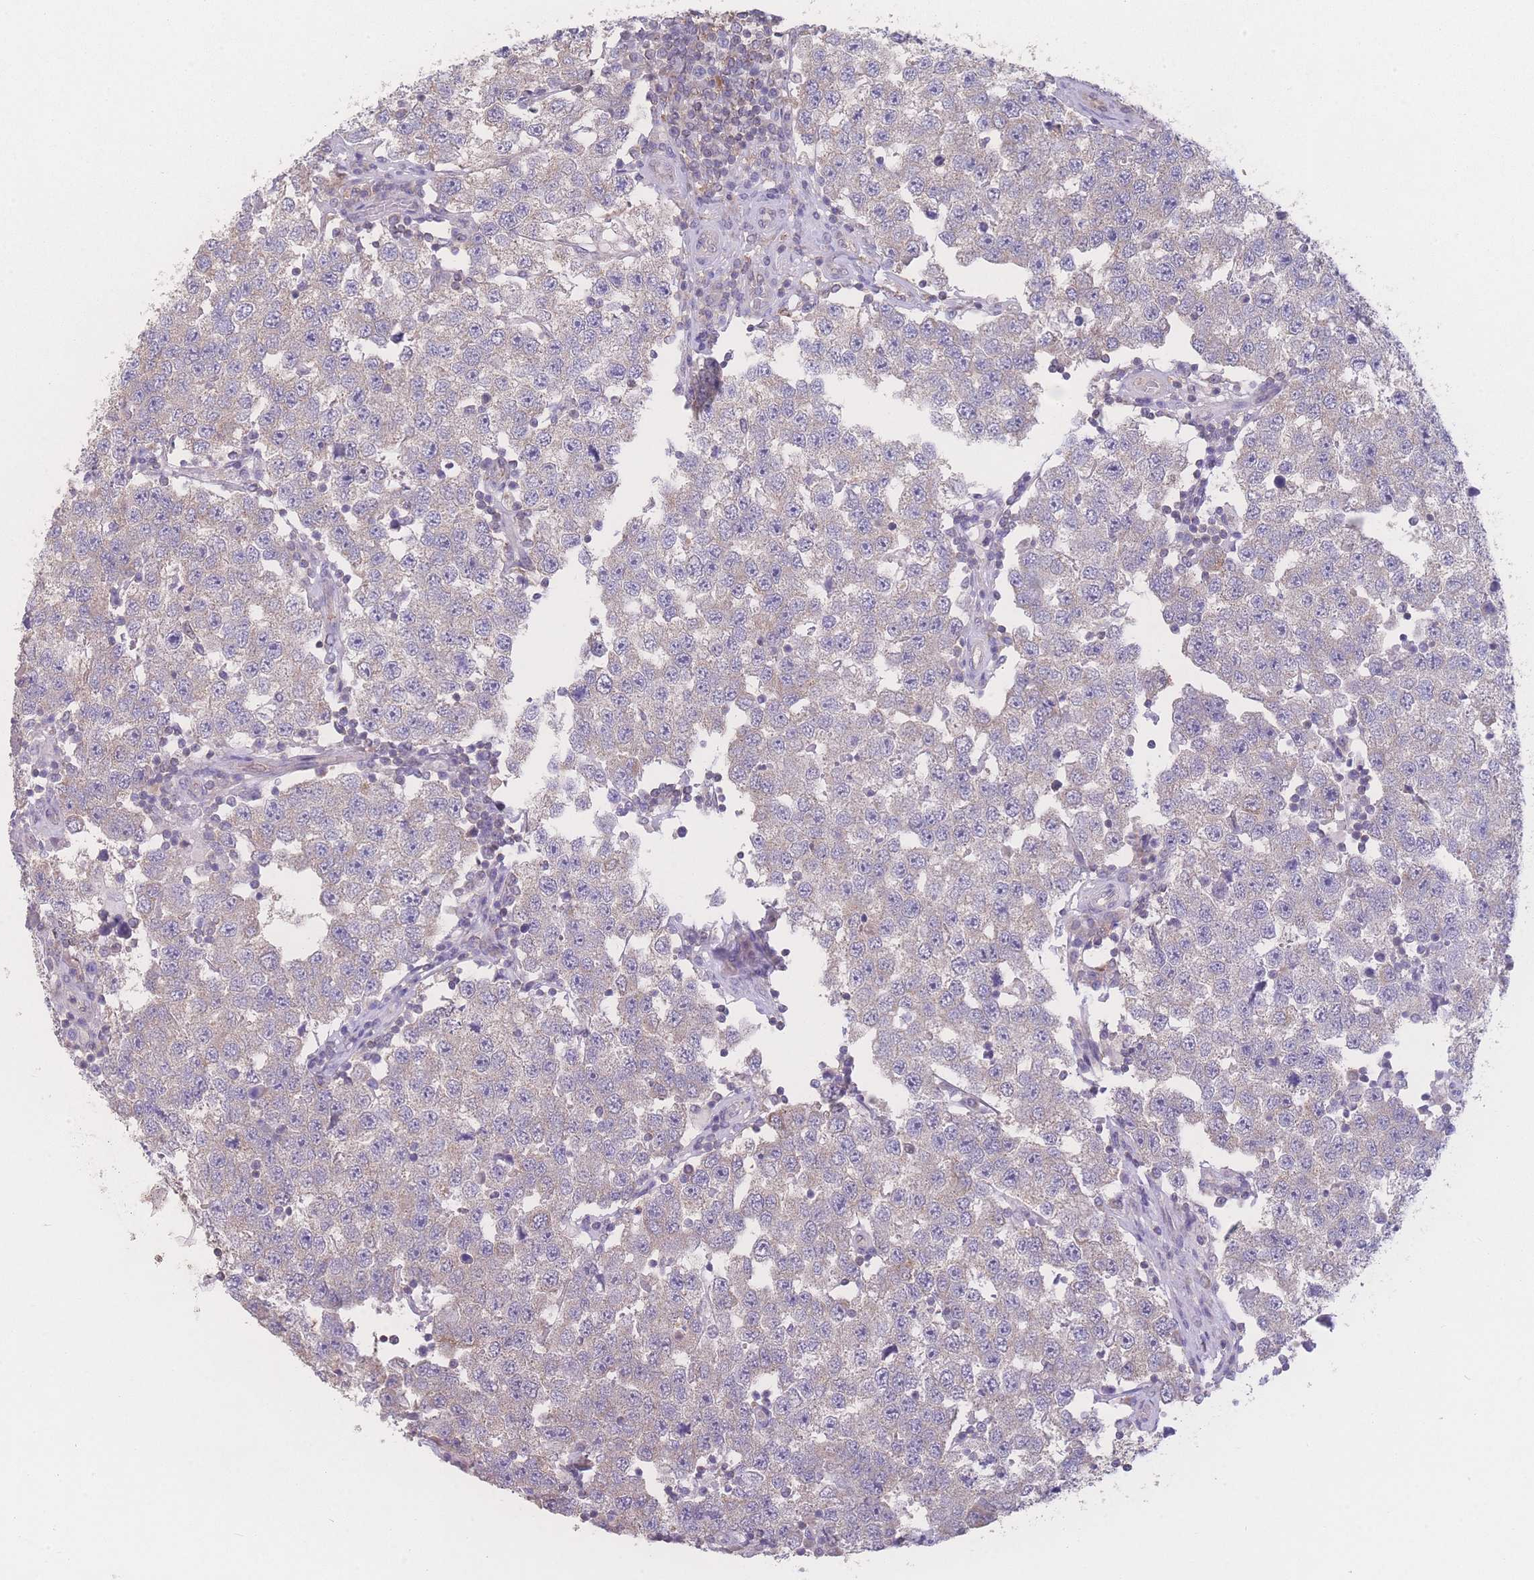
{"staining": {"intensity": "weak", "quantity": "<25%", "location": "cytoplasmic/membranous"}, "tissue": "testis cancer", "cell_type": "Tumor cells", "image_type": "cancer", "snomed": [{"axis": "morphology", "description": "Seminoma, NOS"}, {"axis": "topography", "description": "Testis"}], "caption": "An IHC histopathology image of testis cancer is shown. There is no staining in tumor cells of testis cancer.", "gene": "GIPR", "patient": {"sex": "male", "age": 34}}